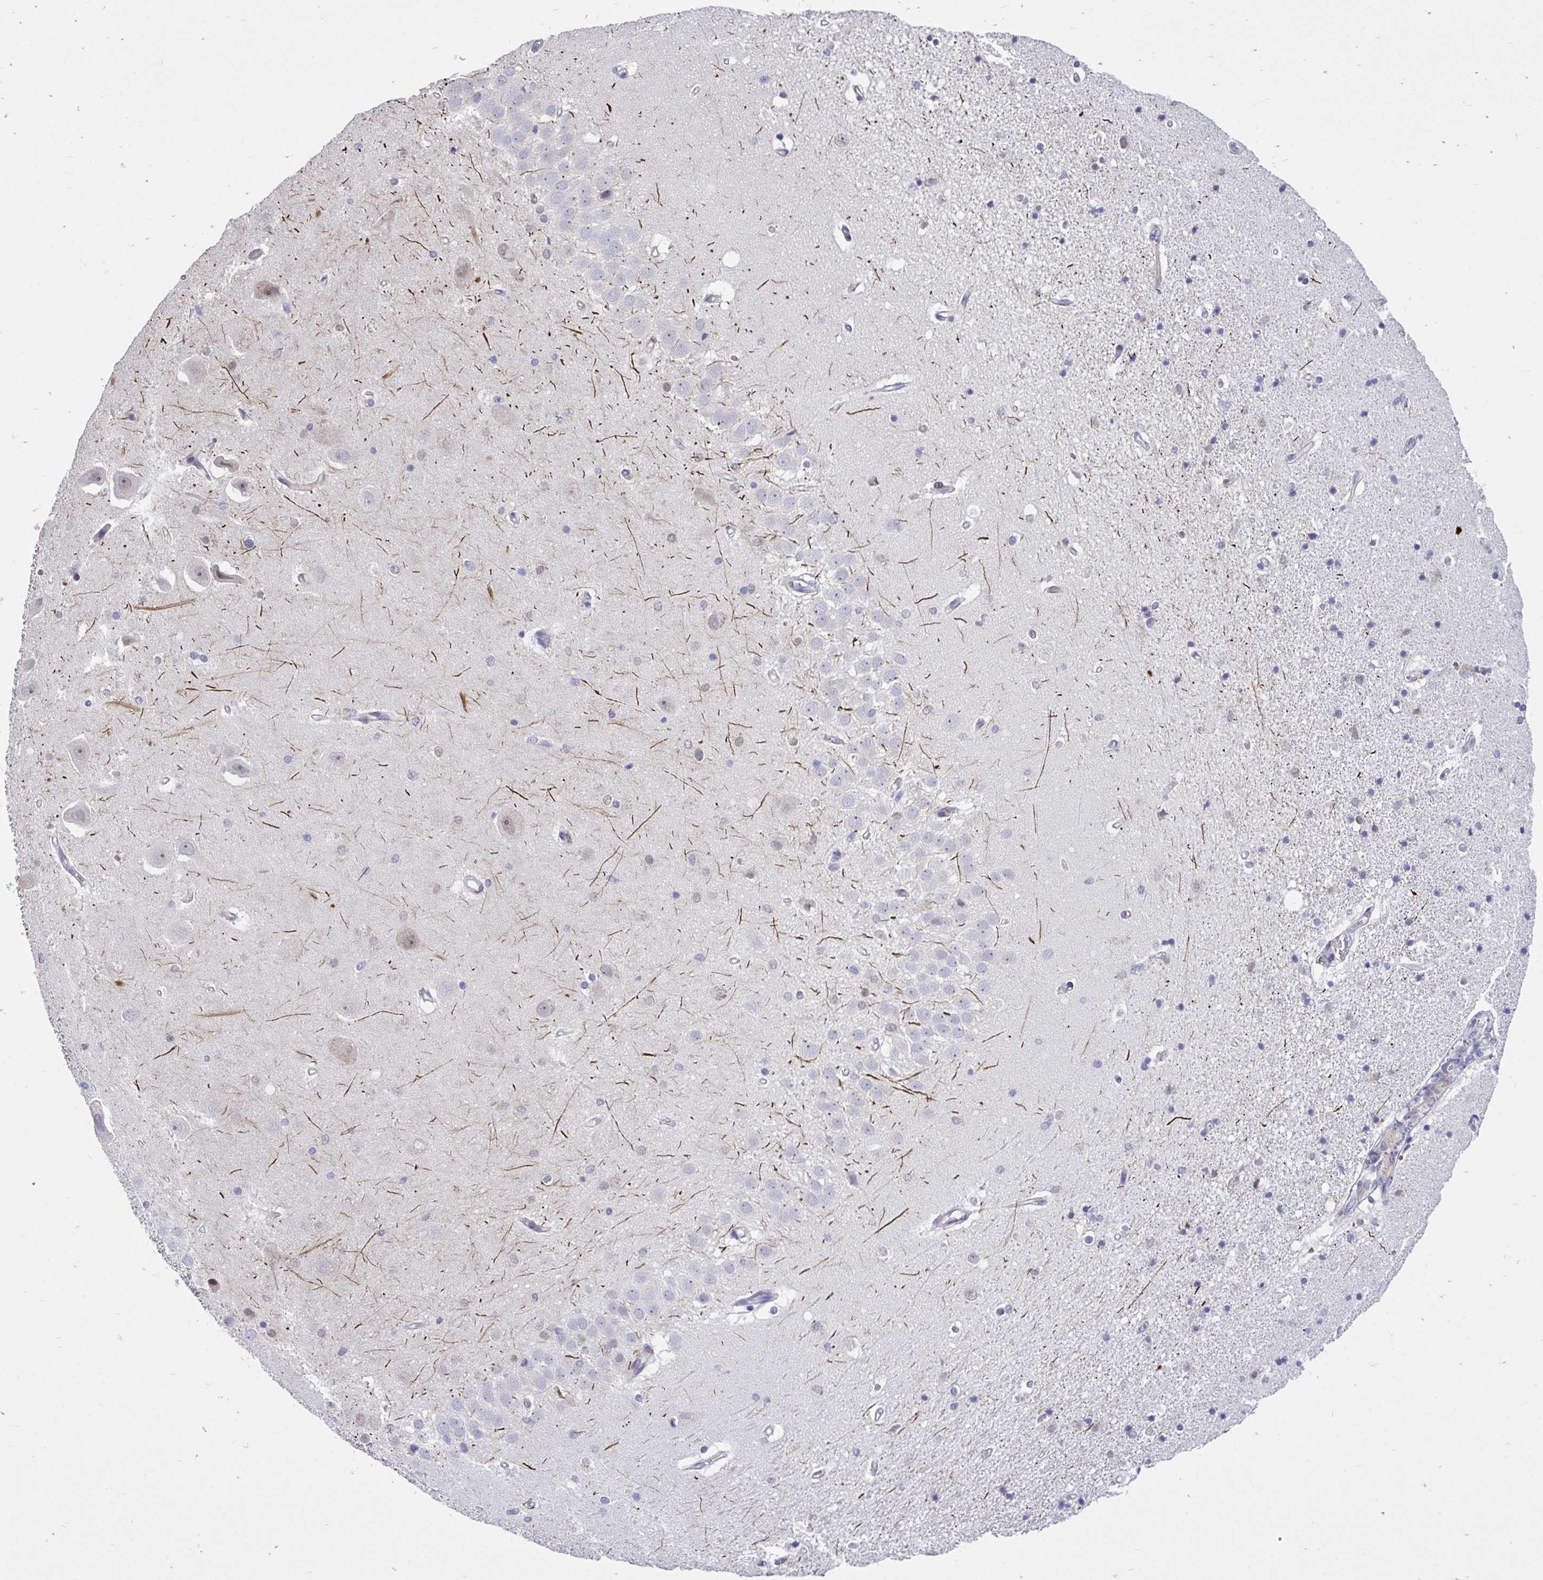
{"staining": {"intensity": "negative", "quantity": "none", "location": "none"}, "tissue": "hippocampus", "cell_type": "Glial cells", "image_type": "normal", "snomed": [{"axis": "morphology", "description": "Normal tissue, NOS"}, {"axis": "topography", "description": "Hippocampus"}], "caption": "Human hippocampus stained for a protein using immunohistochemistry (IHC) exhibits no expression in glial cells.", "gene": "HMBOX1", "patient": {"sex": "male", "age": 63}}